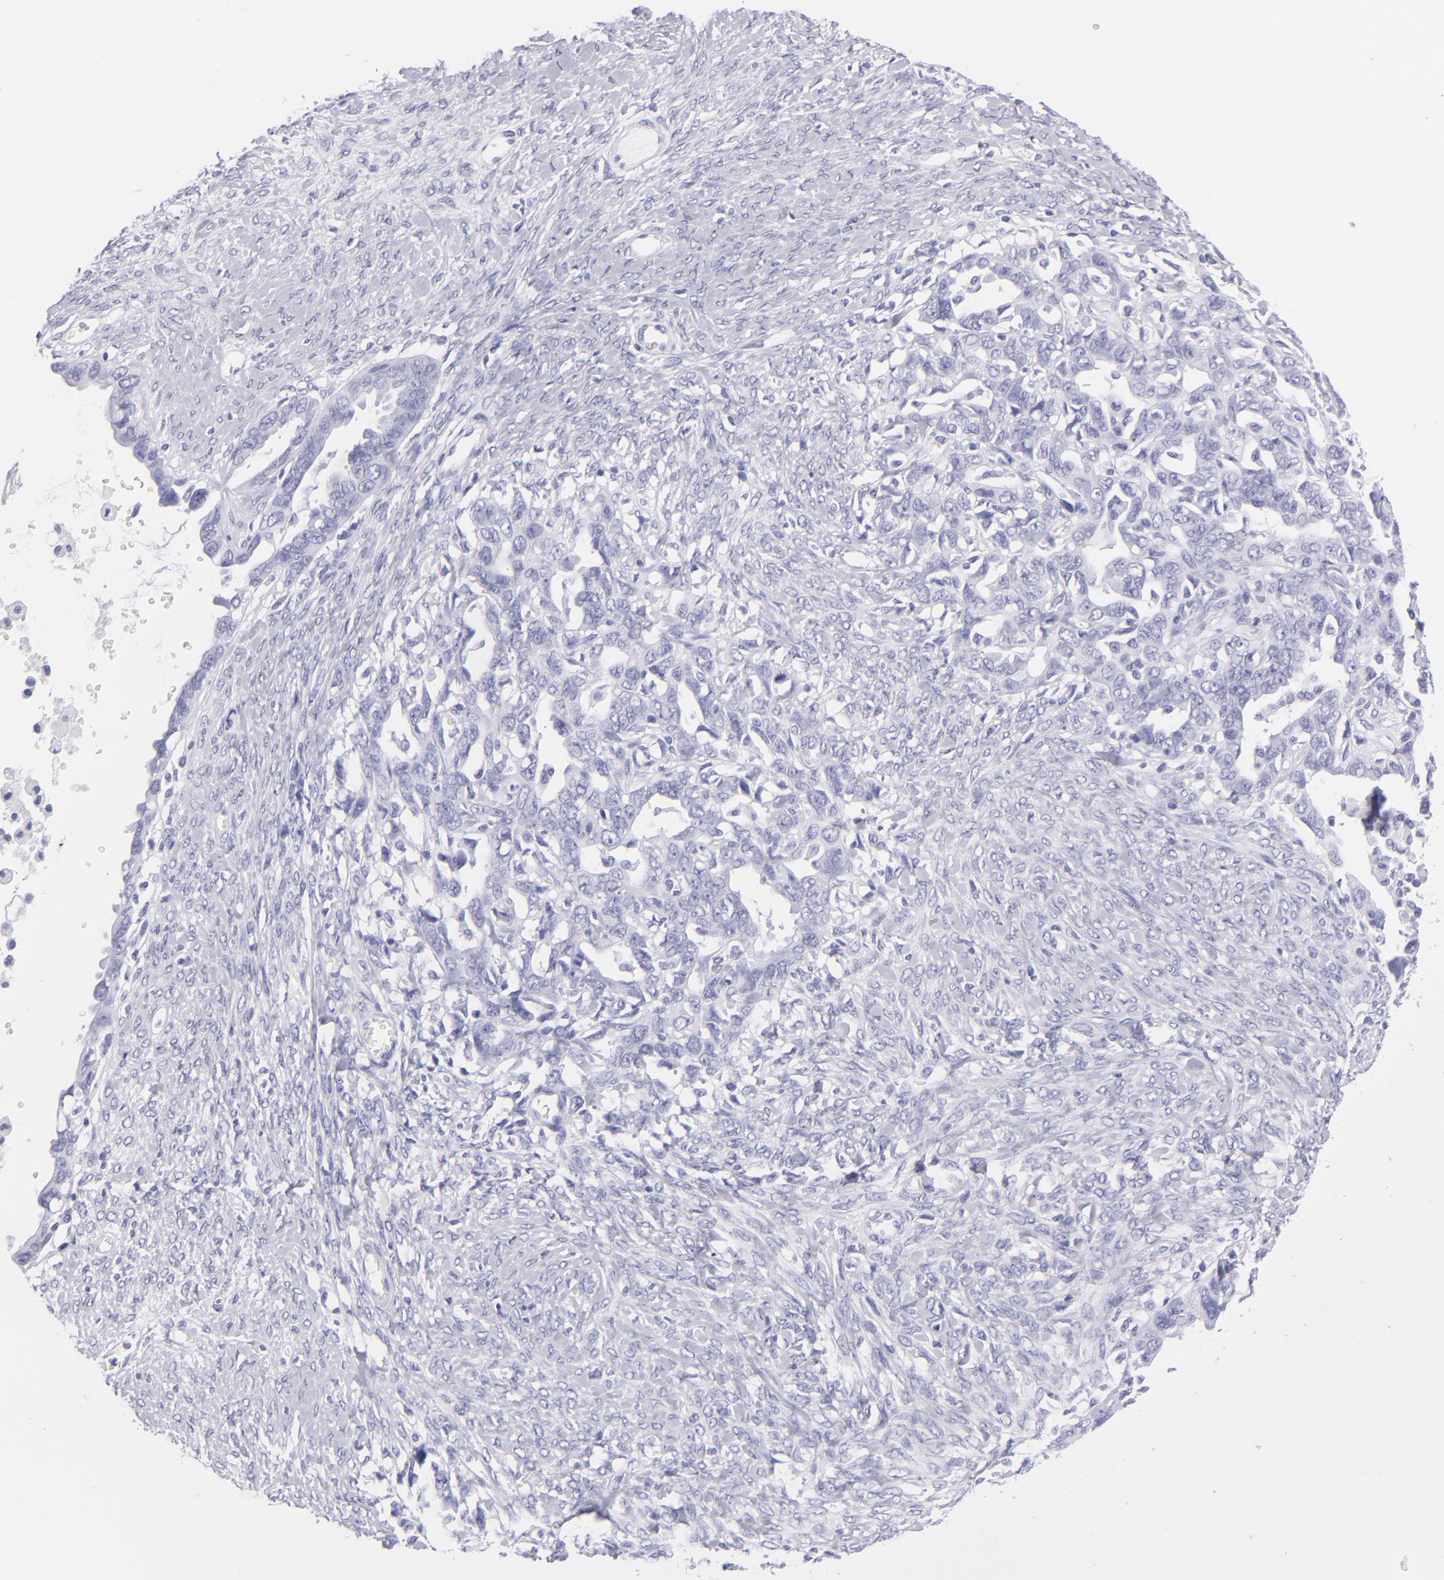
{"staining": {"intensity": "negative", "quantity": "none", "location": "none"}, "tissue": "ovarian cancer", "cell_type": "Tumor cells", "image_type": "cancer", "snomed": [{"axis": "morphology", "description": "Cystadenocarcinoma, serous, NOS"}, {"axis": "topography", "description": "Ovary"}], "caption": "Human ovarian serous cystadenocarcinoma stained for a protein using immunohistochemistry displays no positivity in tumor cells.", "gene": "PVALB", "patient": {"sex": "female", "age": 69}}